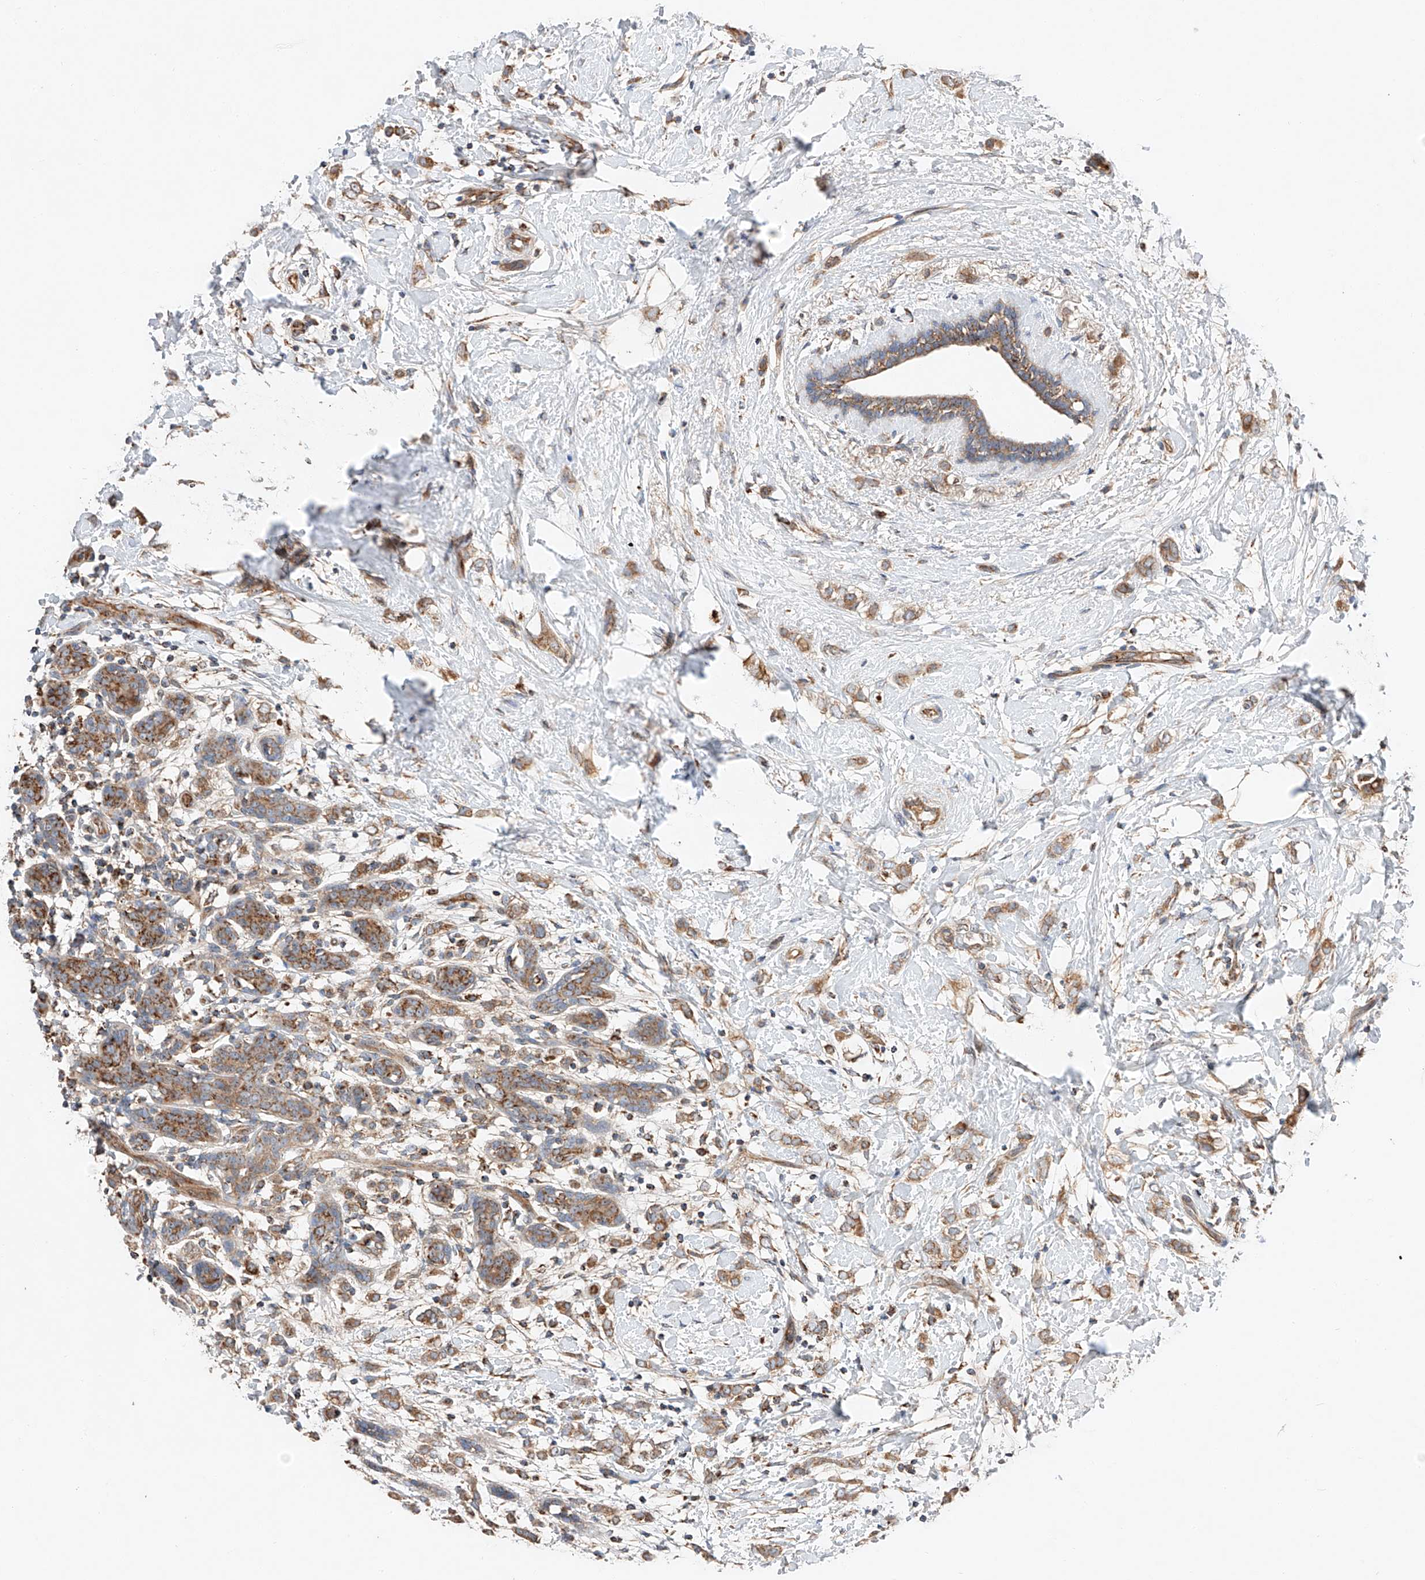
{"staining": {"intensity": "moderate", "quantity": ">75%", "location": "cytoplasmic/membranous"}, "tissue": "breast cancer", "cell_type": "Tumor cells", "image_type": "cancer", "snomed": [{"axis": "morphology", "description": "Normal tissue, NOS"}, {"axis": "morphology", "description": "Lobular carcinoma"}, {"axis": "topography", "description": "Breast"}], "caption": "Approximately >75% of tumor cells in human breast lobular carcinoma reveal moderate cytoplasmic/membranous protein staining as visualized by brown immunohistochemical staining.", "gene": "RUSC1", "patient": {"sex": "female", "age": 47}}